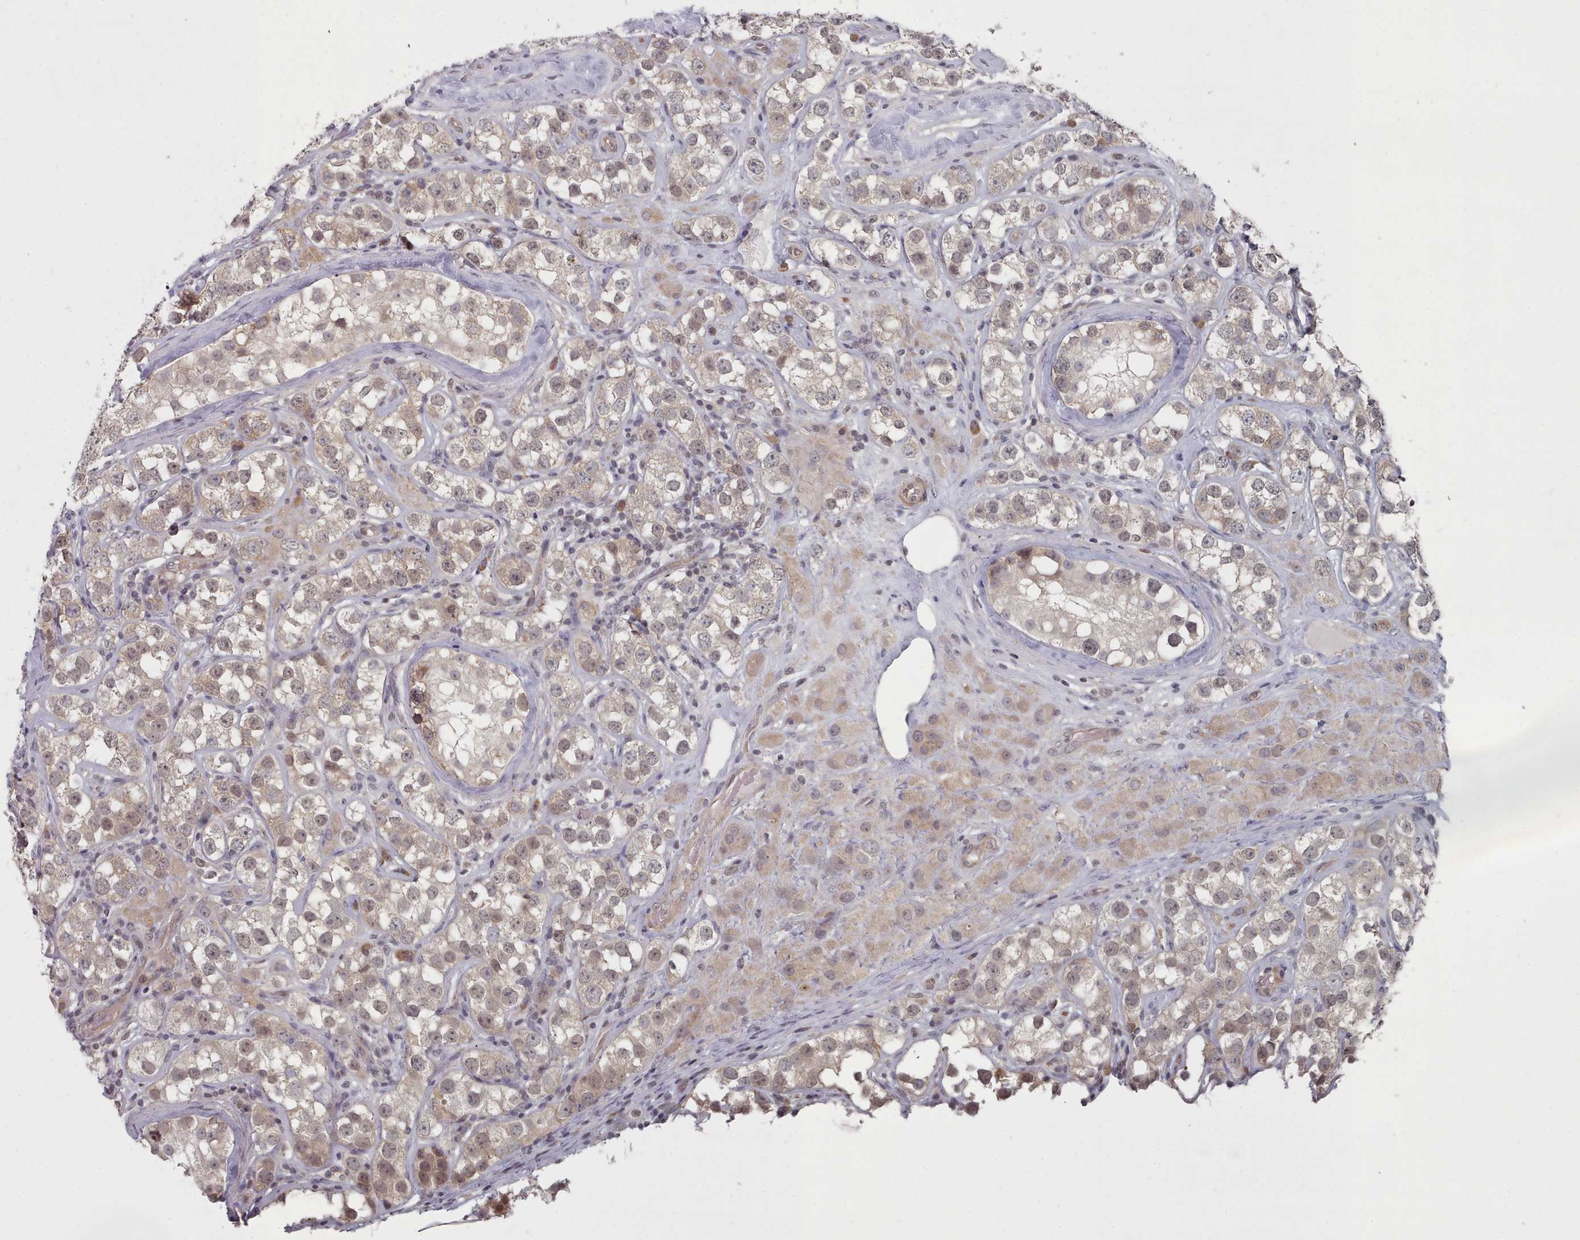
{"staining": {"intensity": "weak", "quantity": "25%-75%", "location": "cytoplasmic/membranous,nuclear"}, "tissue": "testis cancer", "cell_type": "Tumor cells", "image_type": "cancer", "snomed": [{"axis": "morphology", "description": "Seminoma, NOS"}, {"axis": "topography", "description": "Testis"}], "caption": "High-magnification brightfield microscopy of testis cancer stained with DAB (brown) and counterstained with hematoxylin (blue). tumor cells exhibit weak cytoplasmic/membranous and nuclear staining is appreciated in about25%-75% of cells.", "gene": "HYAL3", "patient": {"sex": "male", "age": 28}}